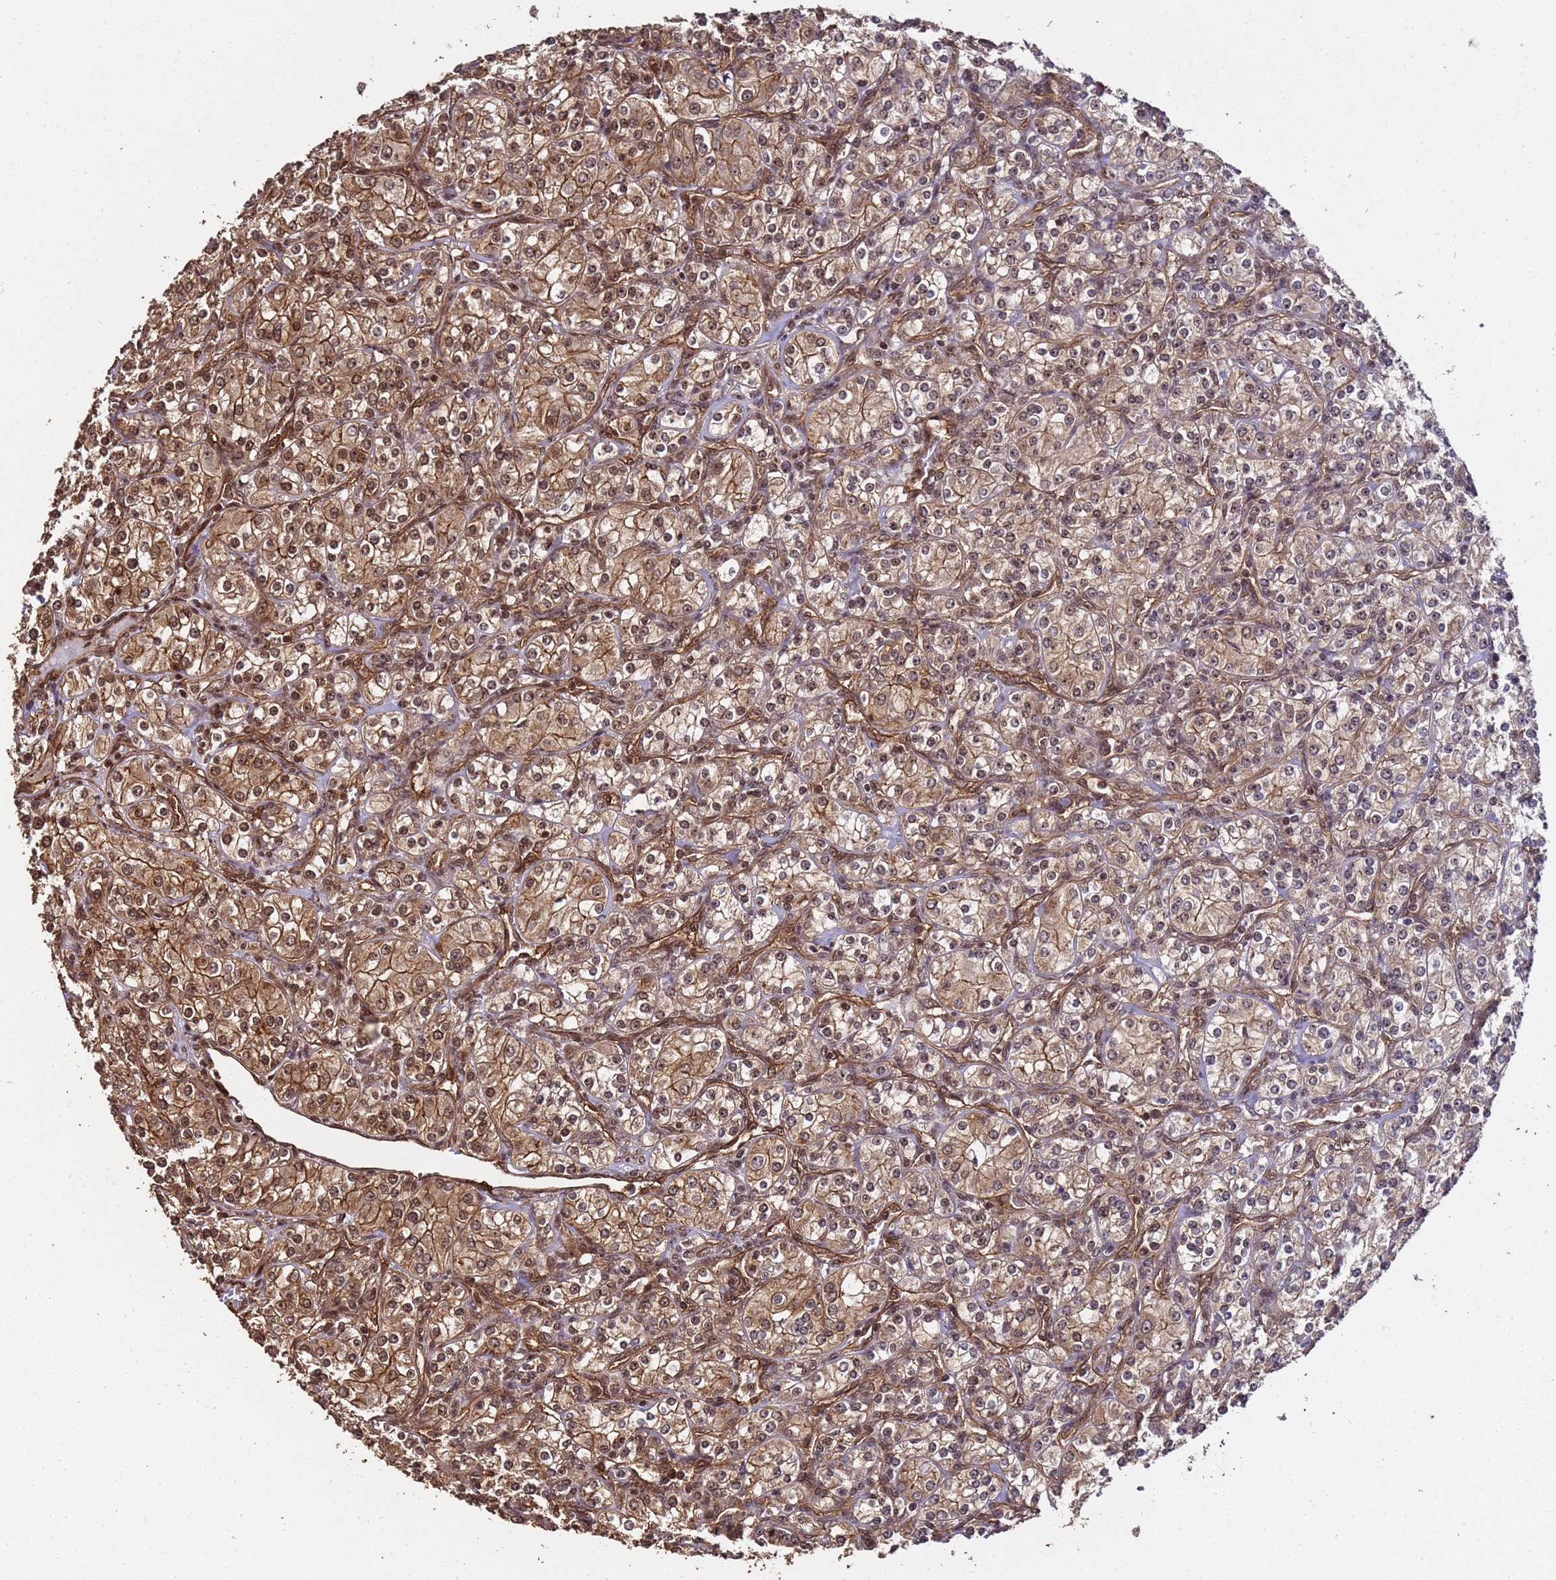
{"staining": {"intensity": "moderate", "quantity": "25%-75%", "location": "cytoplasmic/membranous,nuclear"}, "tissue": "renal cancer", "cell_type": "Tumor cells", "image_type": "cancer", "snomed": [{"axis": "morphology", "description": "Adenocarcinoma, NOS"}, {"axis": "topography", "description": "Kidney"}], "caption": "This is a histology image of immunohistochemistry staining of adenocarcinoma (renal), which shows moderate positivity in the cytoplasmic/membranous and nuclear of tumor cells.", "gene": "SYF2", "patient": {"sex": "male", "age": 77}}